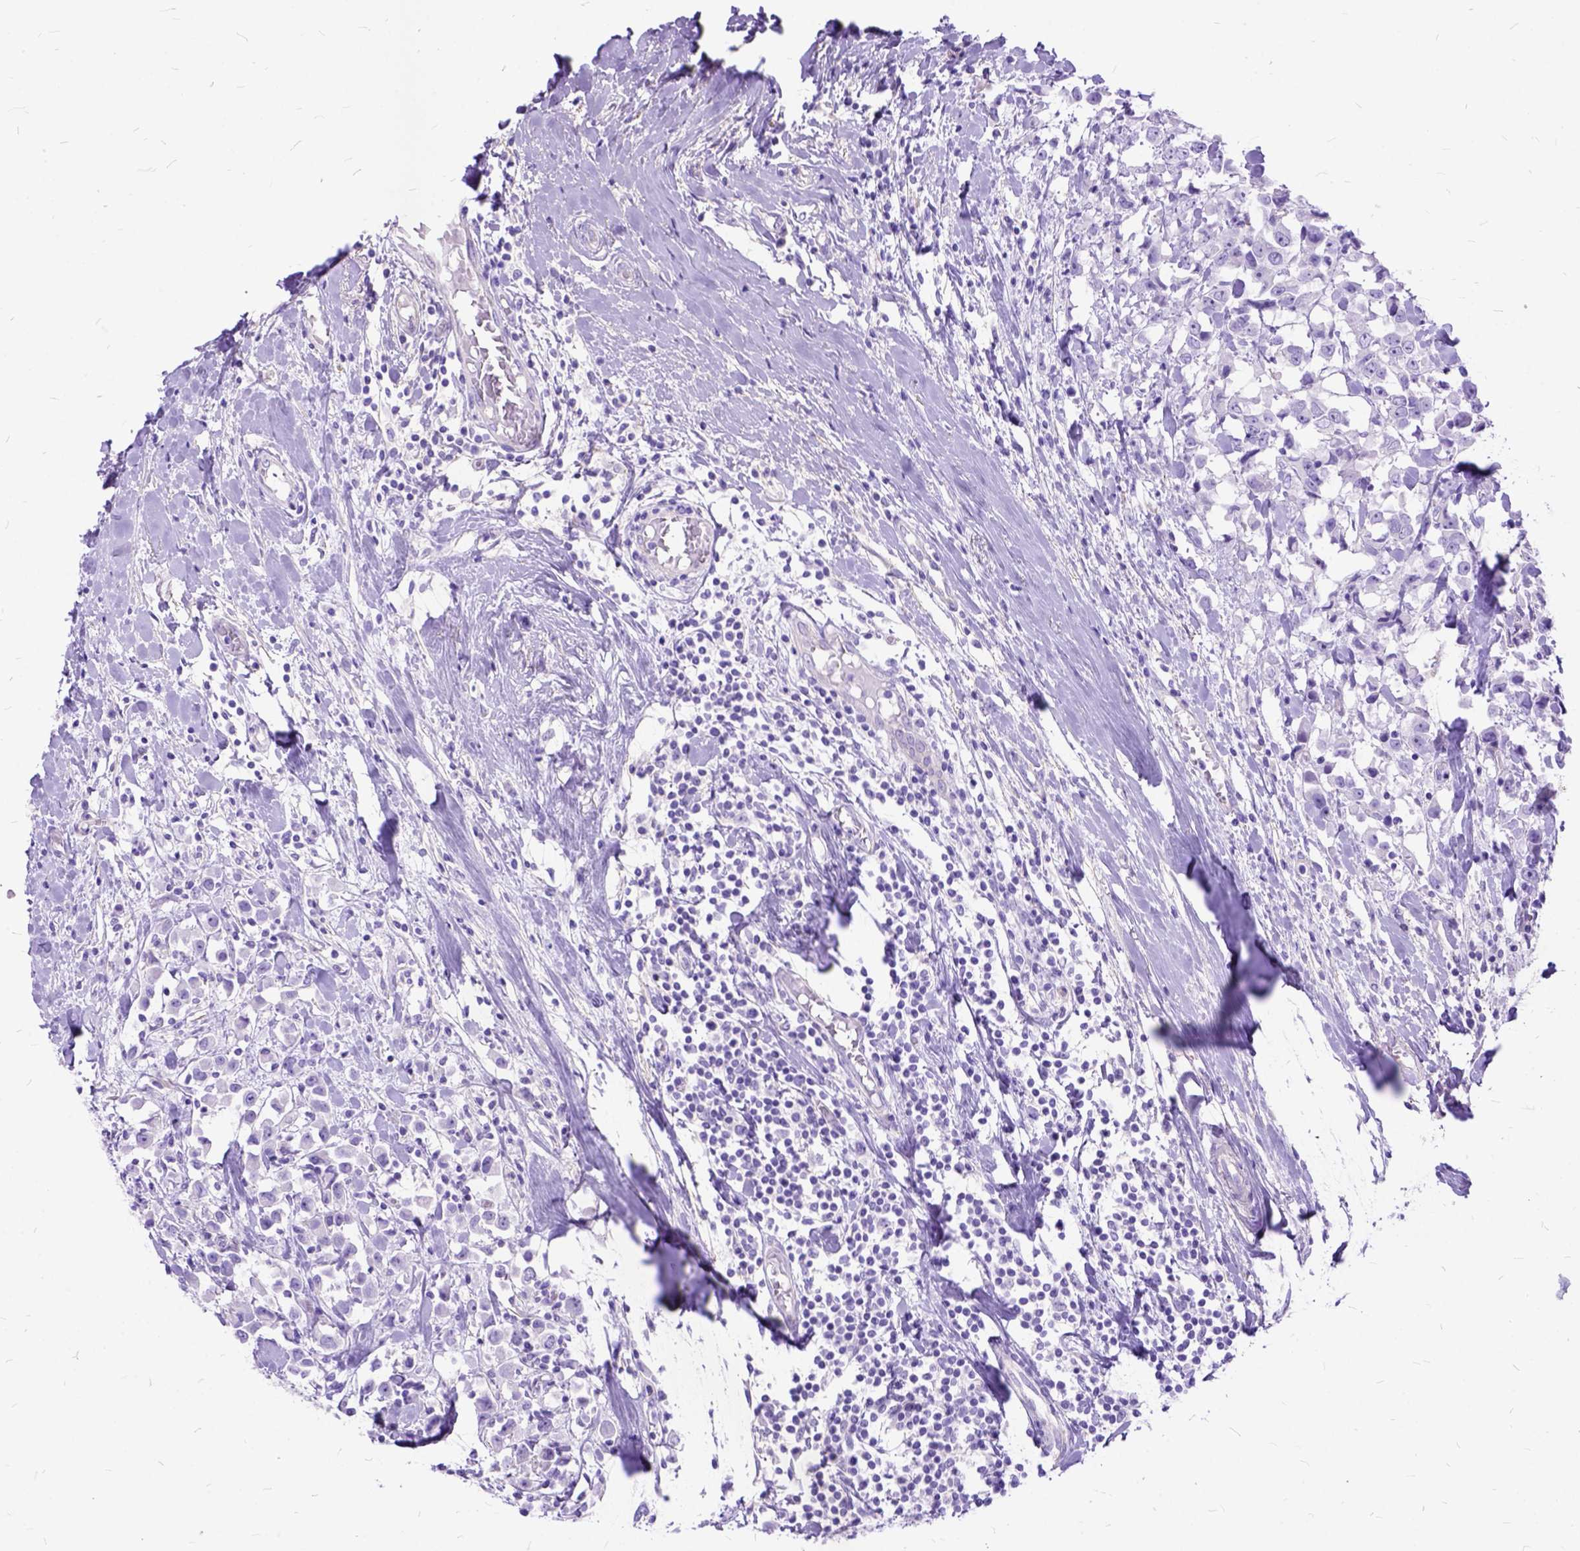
{"staining": {"intensity": "negative", "quantity": "none", "location": "none"}, "tissue": "breast cancer", "cell_type": "Tumor cells", "image_type": "cancer", "snomed": [{"axis": "morphology", "description": "Duct carcinoma"}, {"axis": "topography", "description": "Breast"}], "caption": "This is an IHC micrograph of intraductal carcinoma (breast). There is no positivity in tumor cells.", "gene": "ARL9", "patient": {"sex": "female", "age": 61}}